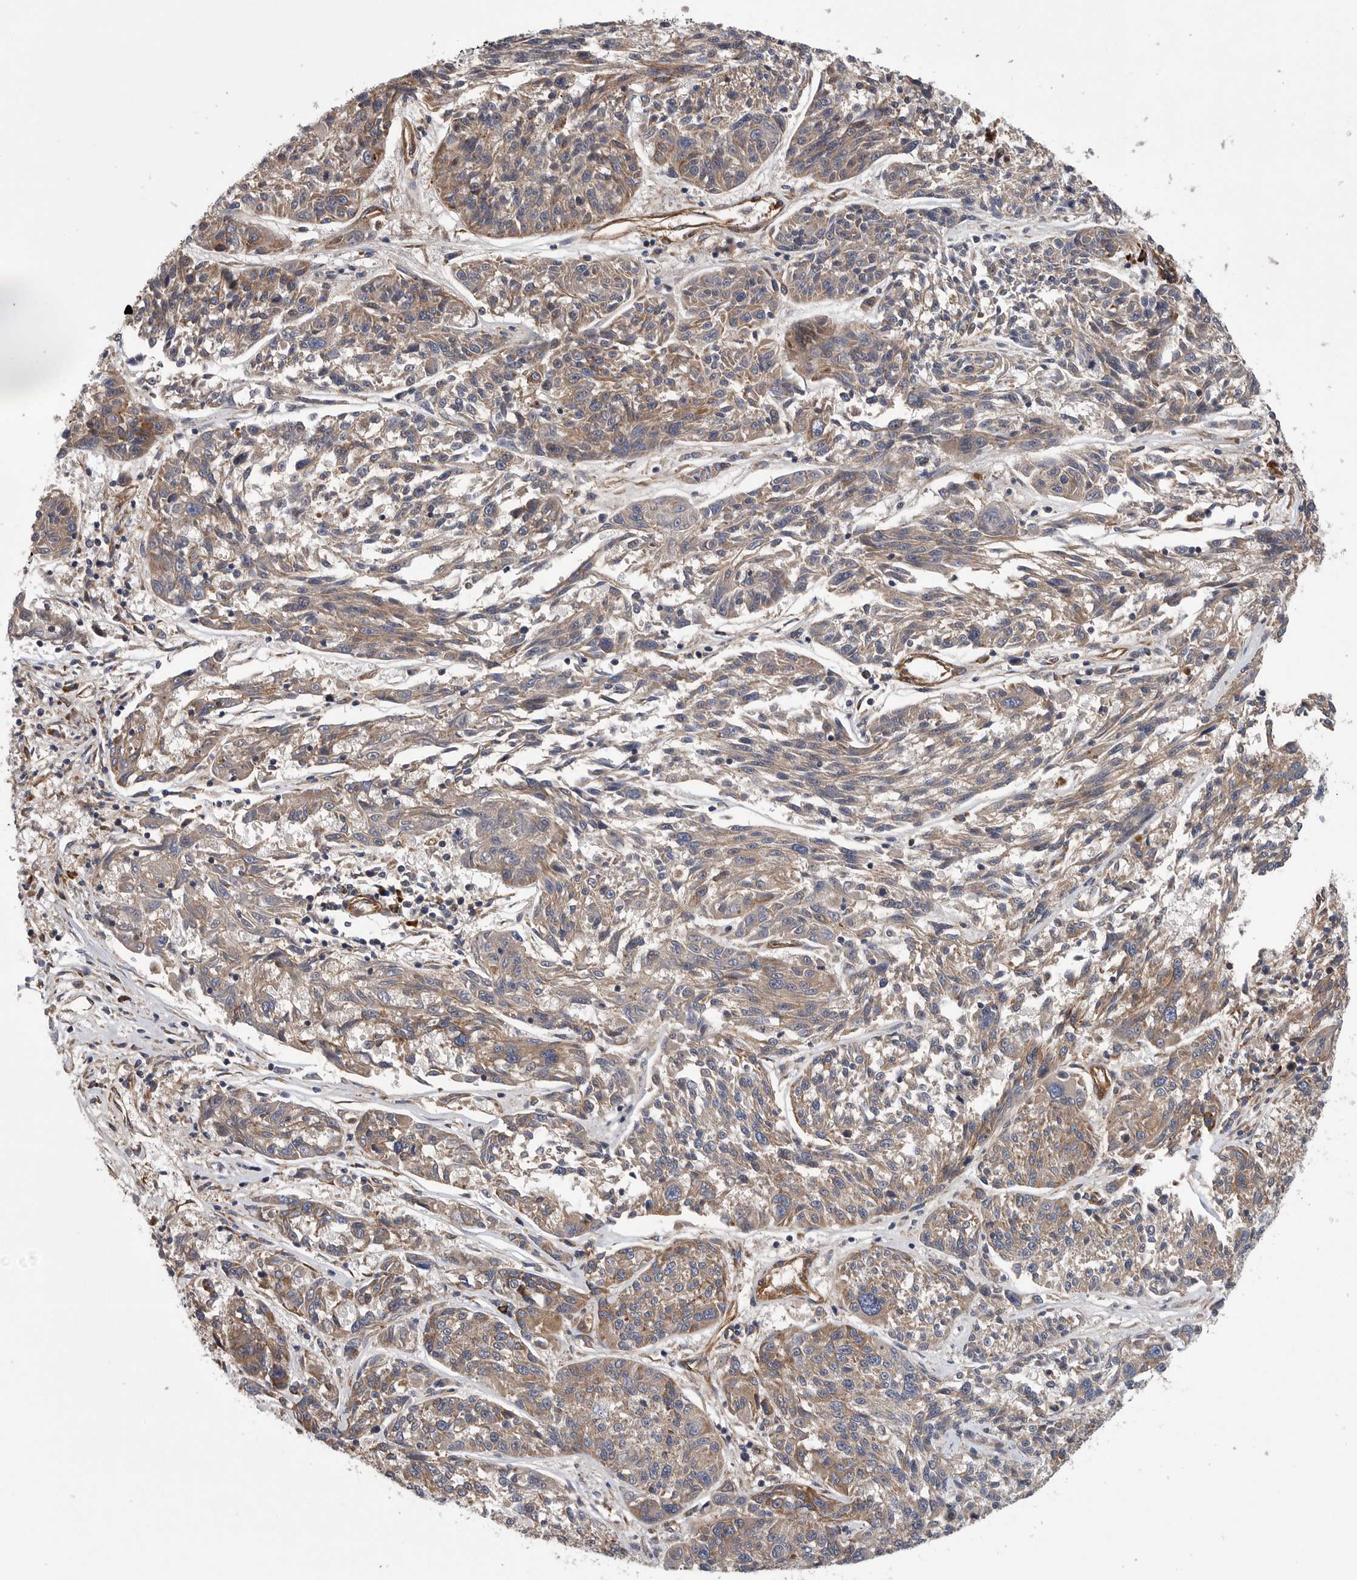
{"staining": {"intensity": "weak", "quantity": ">75%", "location": "cytoplasmic/membranous"}, "tissue": "melanoma", "cell_type": "Tumor cells", "image_type": "cancer", "snomed": [{"axis": "morphology", "description": "Malignant melanoma, NOS"}, {"axis": "topography", "description": "Skin"}], "caption": "An image showing weak cytoplasmic/membranous expression in about >75% of tumor cells in malignant melanoma, as visualized by brown immunohistochemical staining.", "gene": "OXR1", "patient": {"sex": "male", "age": 53}}